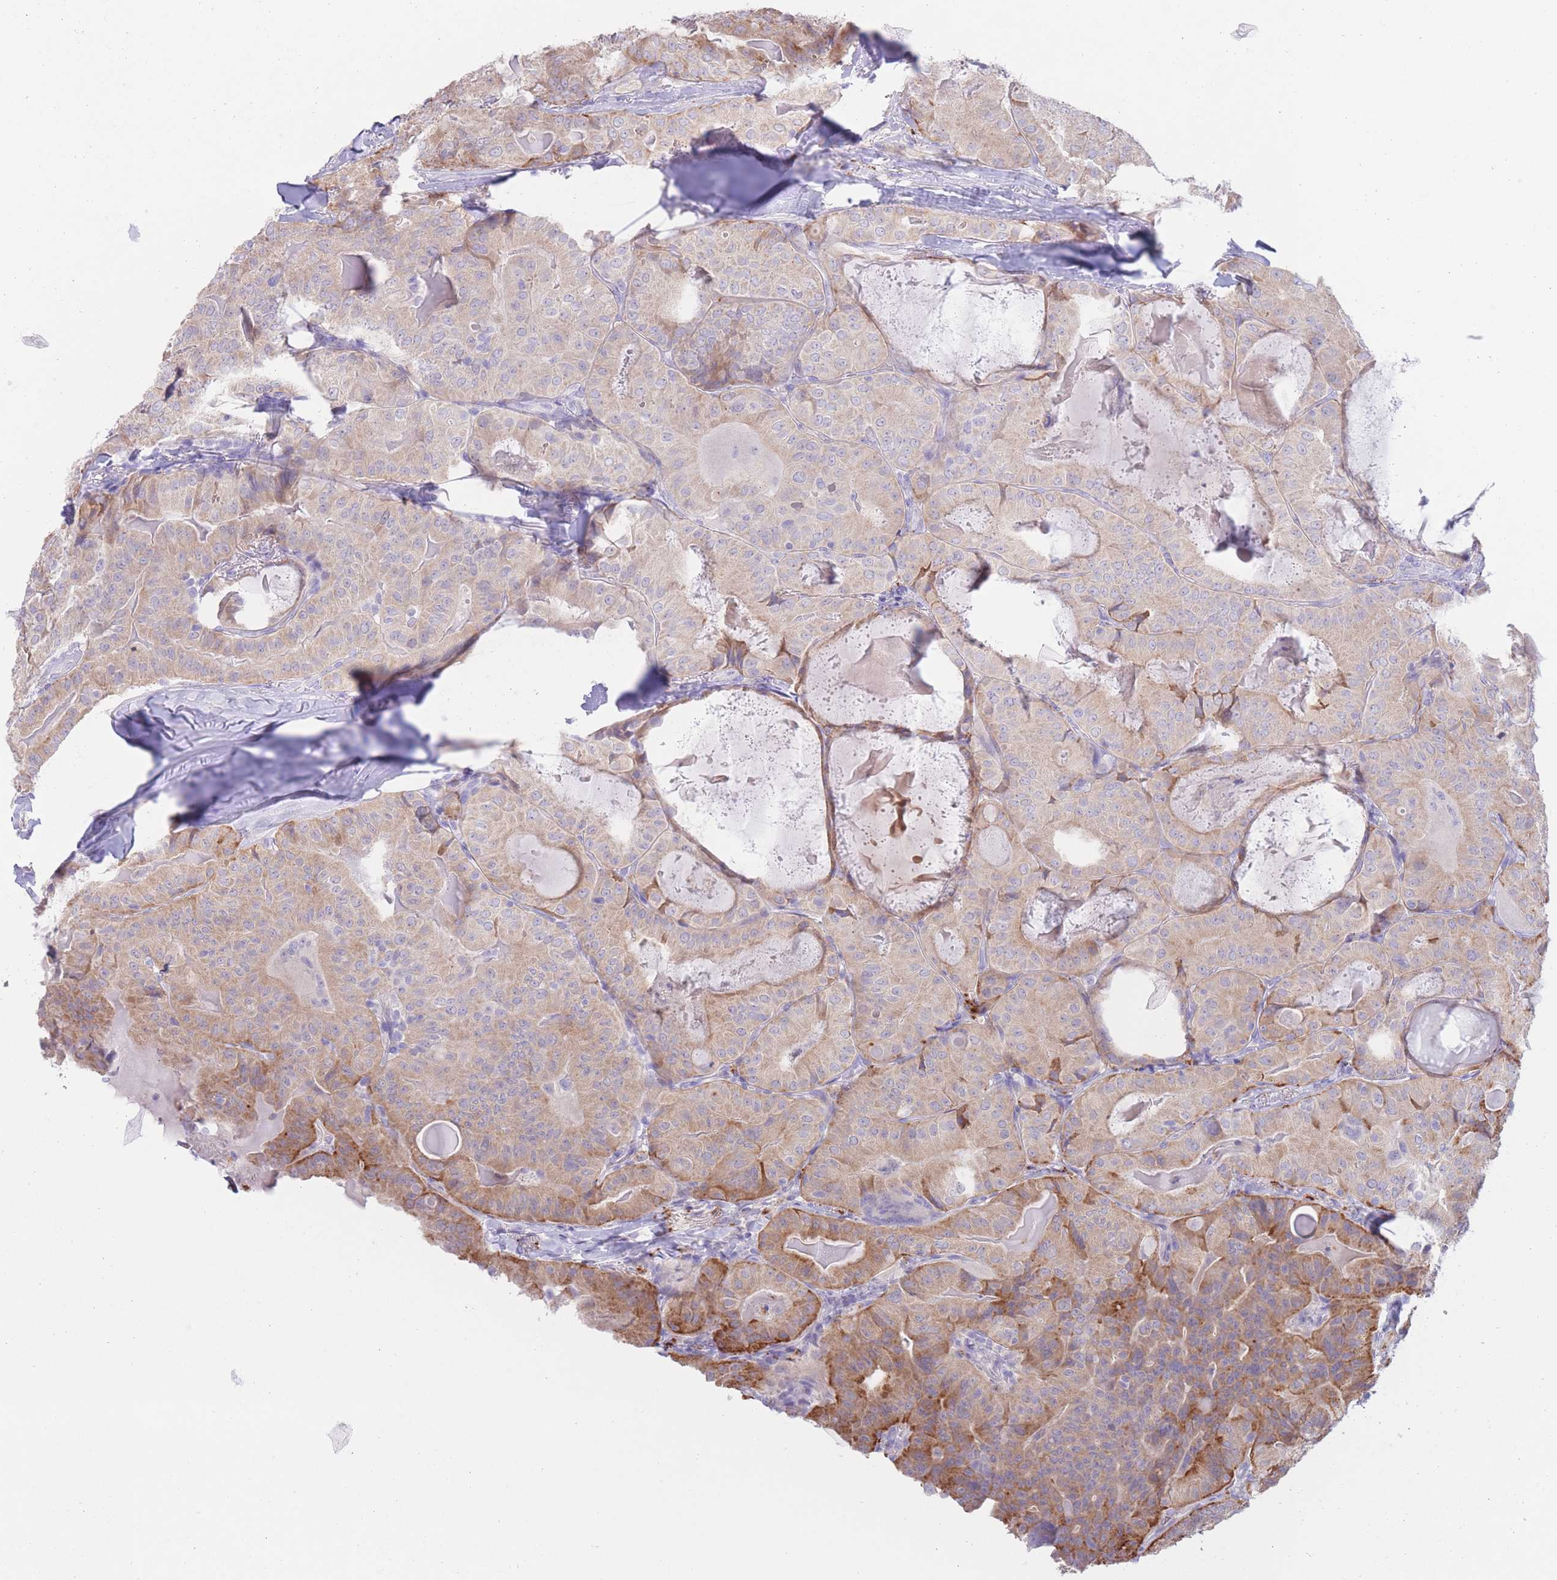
{"staining": {"intensity": "moderate", "quantity": "25%-75%", "location": "cytoplasmic/membranous"}, "tissue": "thyroid cancer", "cell_type": "Tumor cells", "image_type": "cancer", "snomed": [{"axis": "morphology", "description": "Papillary adenocarcinoma, NOS"}, {"axis": "topography", "description": "Thyroid gland"}], "caption": "Protein positivity by immunohistochemistry reveals moderate cytoplasmic/membranous staining in approximately 25%-75% of tumor cells in papillary adenocarcinoma (thyroid). Nuclei are stained in blue.", "gene": "FAH", "patient": {"sex": "female", "age": 68}}